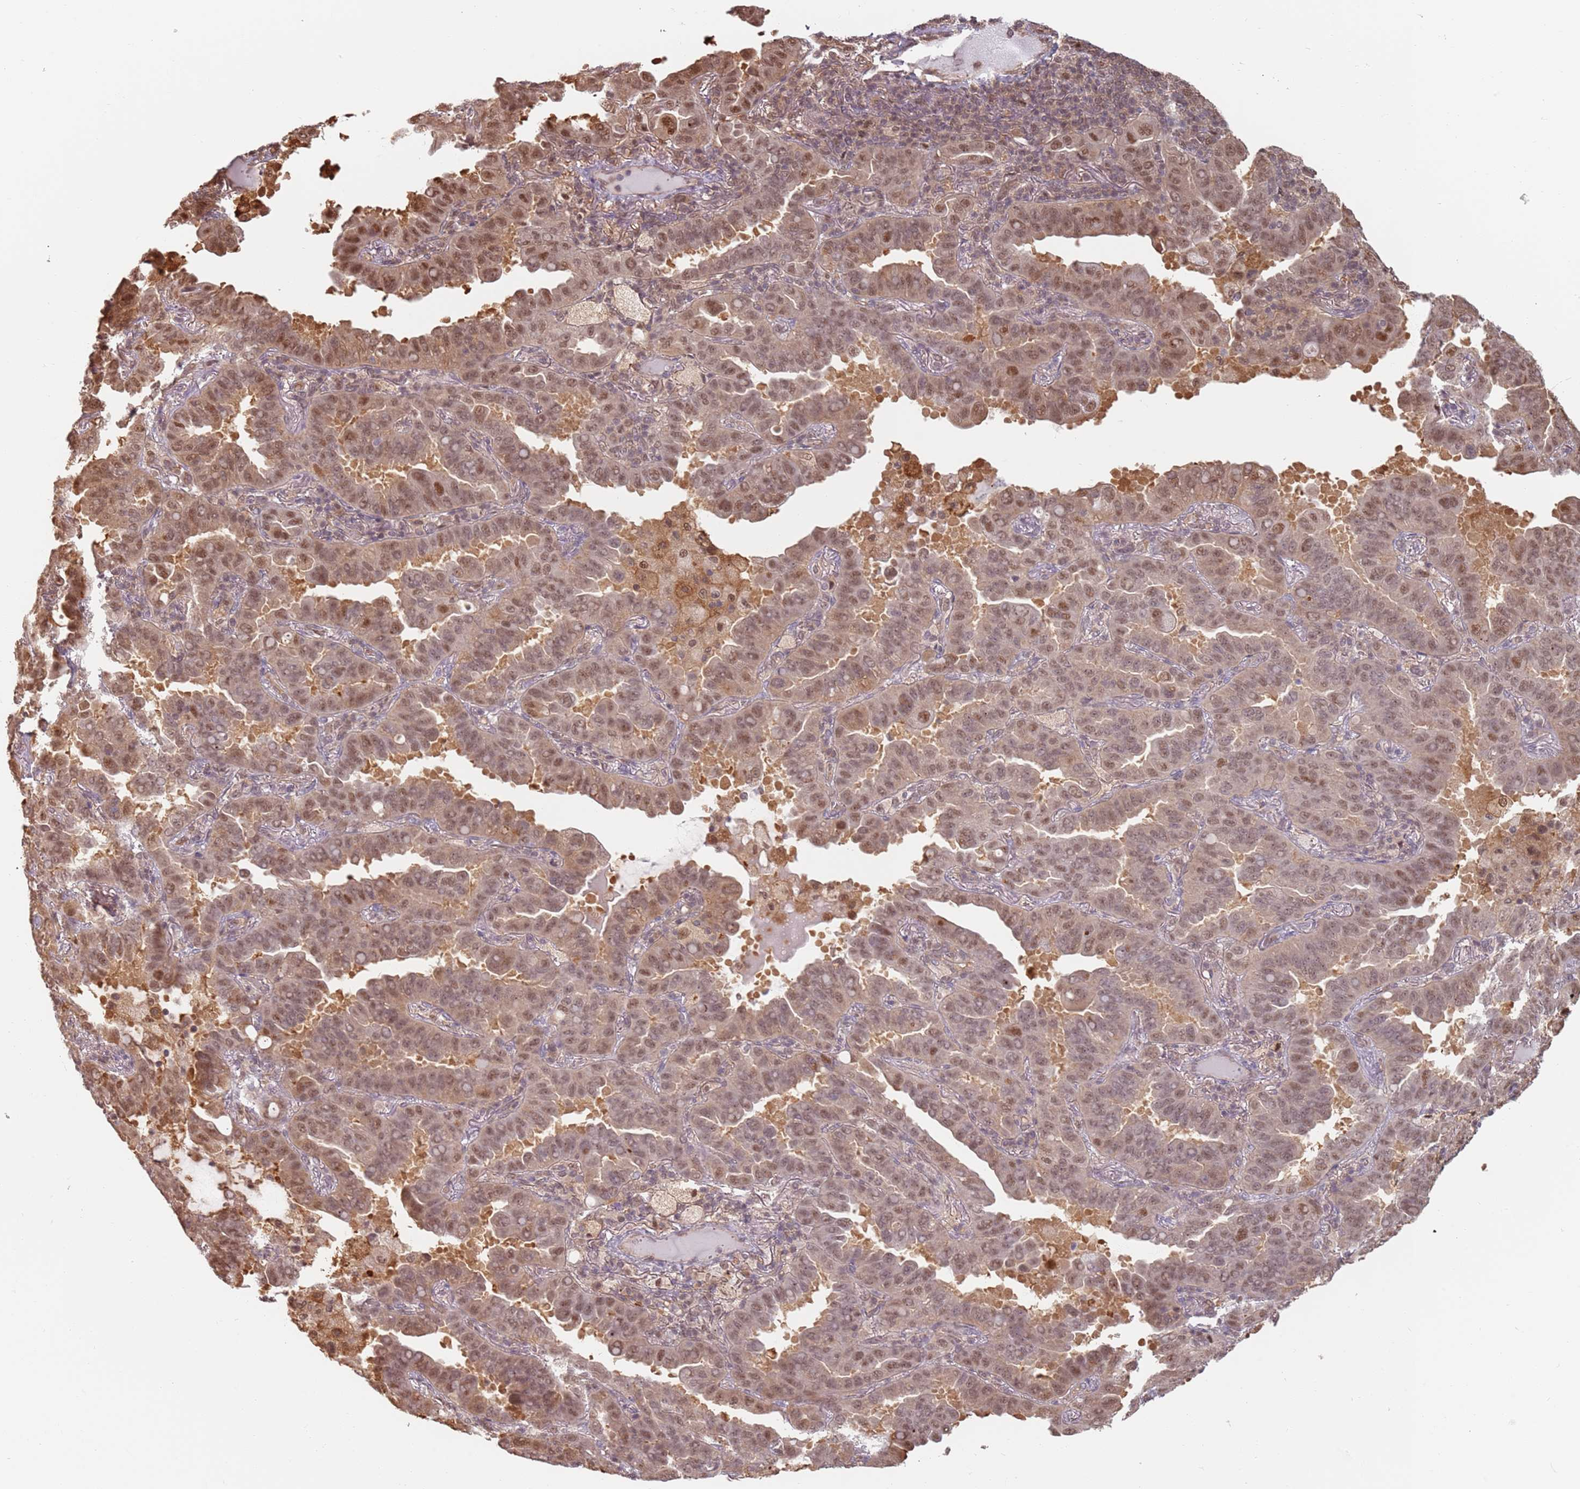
{"staining": {"intensity": "moderate", "quantity": ">75%", "location": "nuclear"}, "tissue": "lung cancer", "cell_type": "Tumor cells", "image_type": "cancer", "snomed": [{"axis": "morphology", "description": "Adenocarcinoma, NOS"}, {"axis": "topography", "description": "Lung"}], "caption": "This is a photomicrograph of immunohistochemistry staining of adenocarcinoma (lung), which shows moderate expression in the nuclear of tumor cells.", "gene": "PLSCR5", "patient": {"sex": "male", "age": 64}}